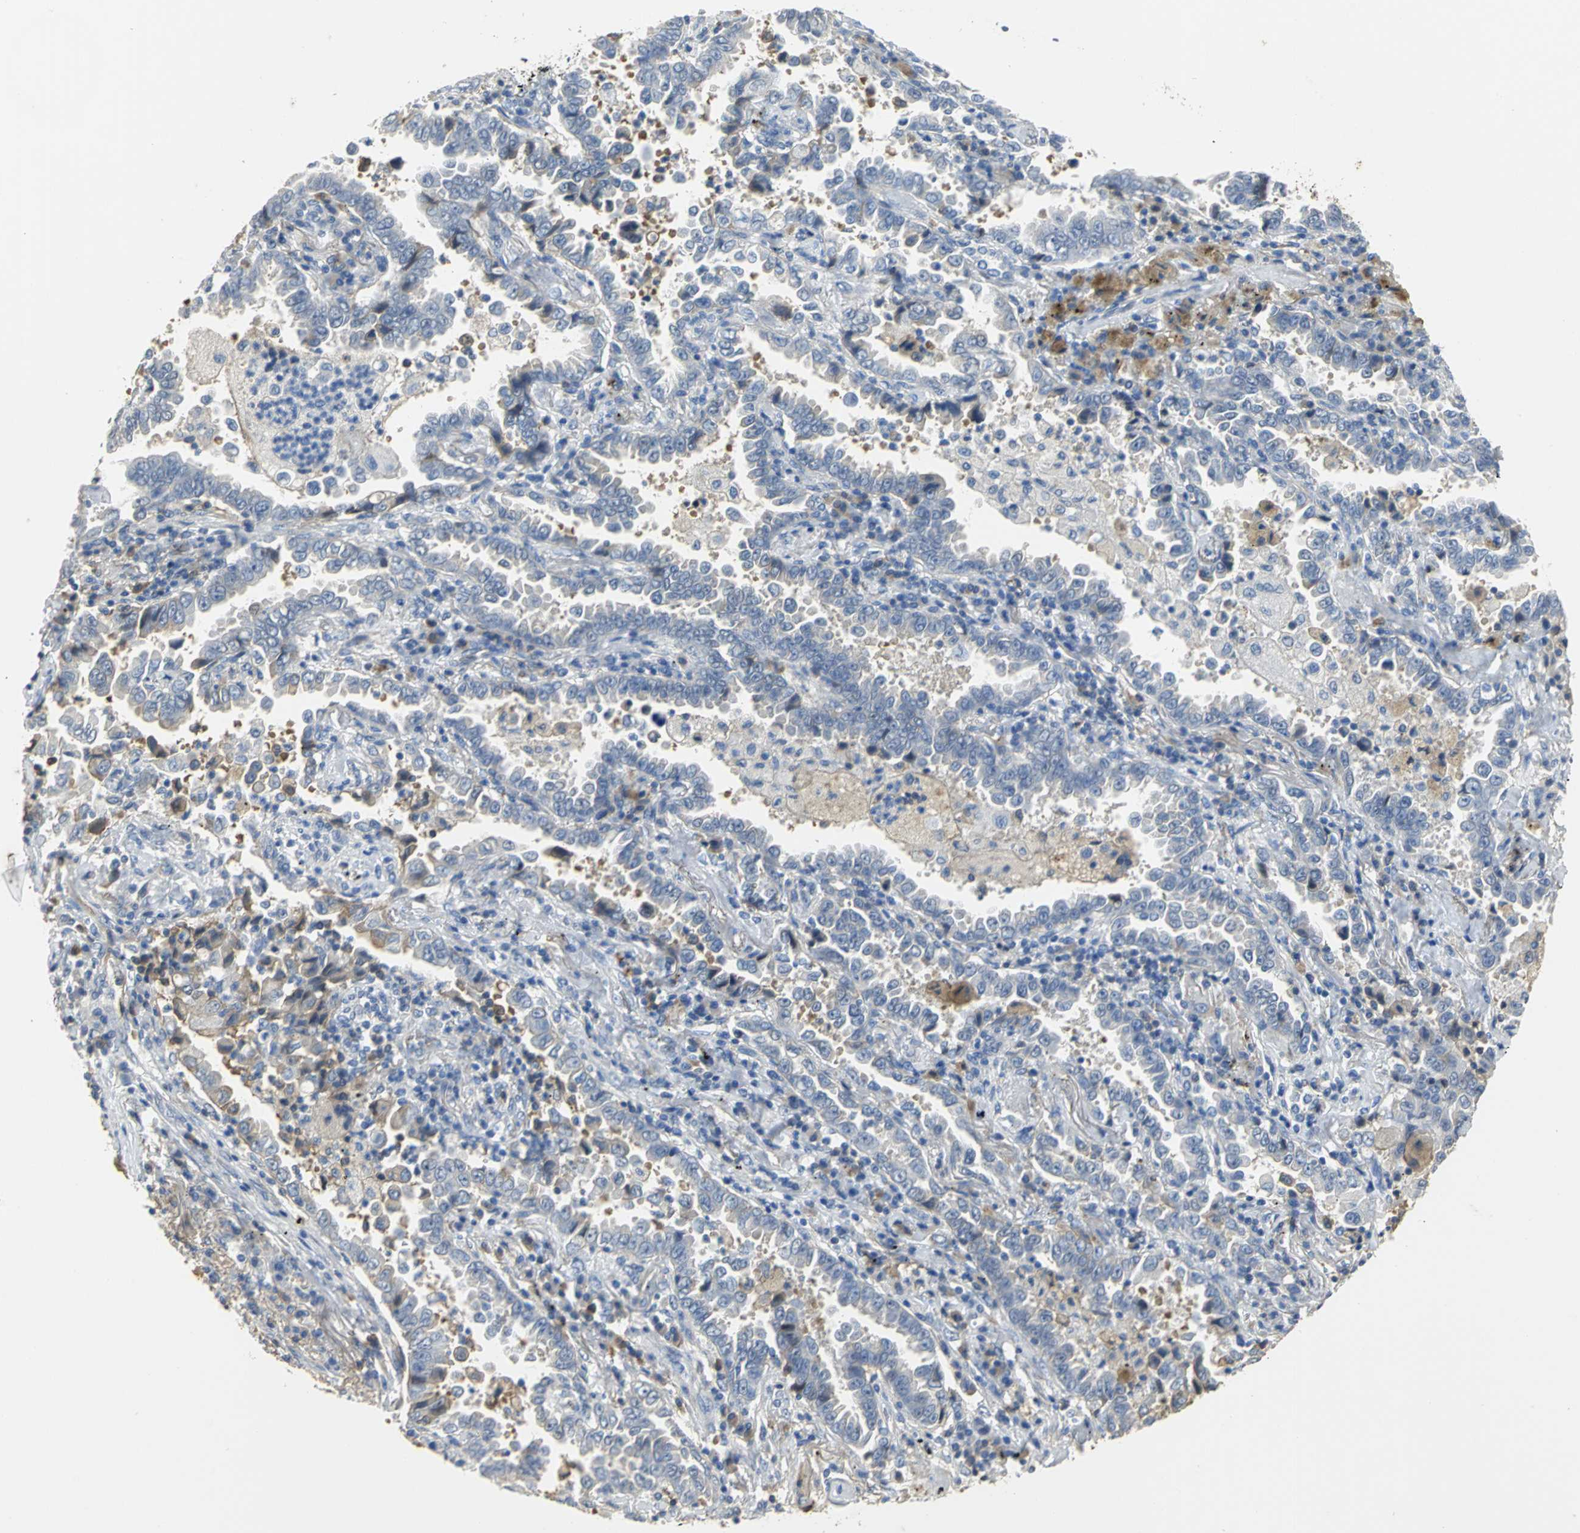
{"staining": {"intensity": "negative", "quantity": "none", "location": "none"}, "tissue": "lung cancer", "cell_type": "Tumor cells", "image_type": "cancer", "snomed": [{"axis": "morphology", "description": "Normal tissue, NOS"}, {"axis": "morphology", "description": "Inflammation, NOS"}, {"axis": "morphology", "description": "Adenocarcinoma, NOS"}, {"axis": "topography", "description": "Lung"}], "caption": "This is a histopathology image of immunohistochemistry staining of lung cancer, which shows no staining in tumor cells.", "gene": "GYG2", "patient": {"sex": "female", "age": 64}}